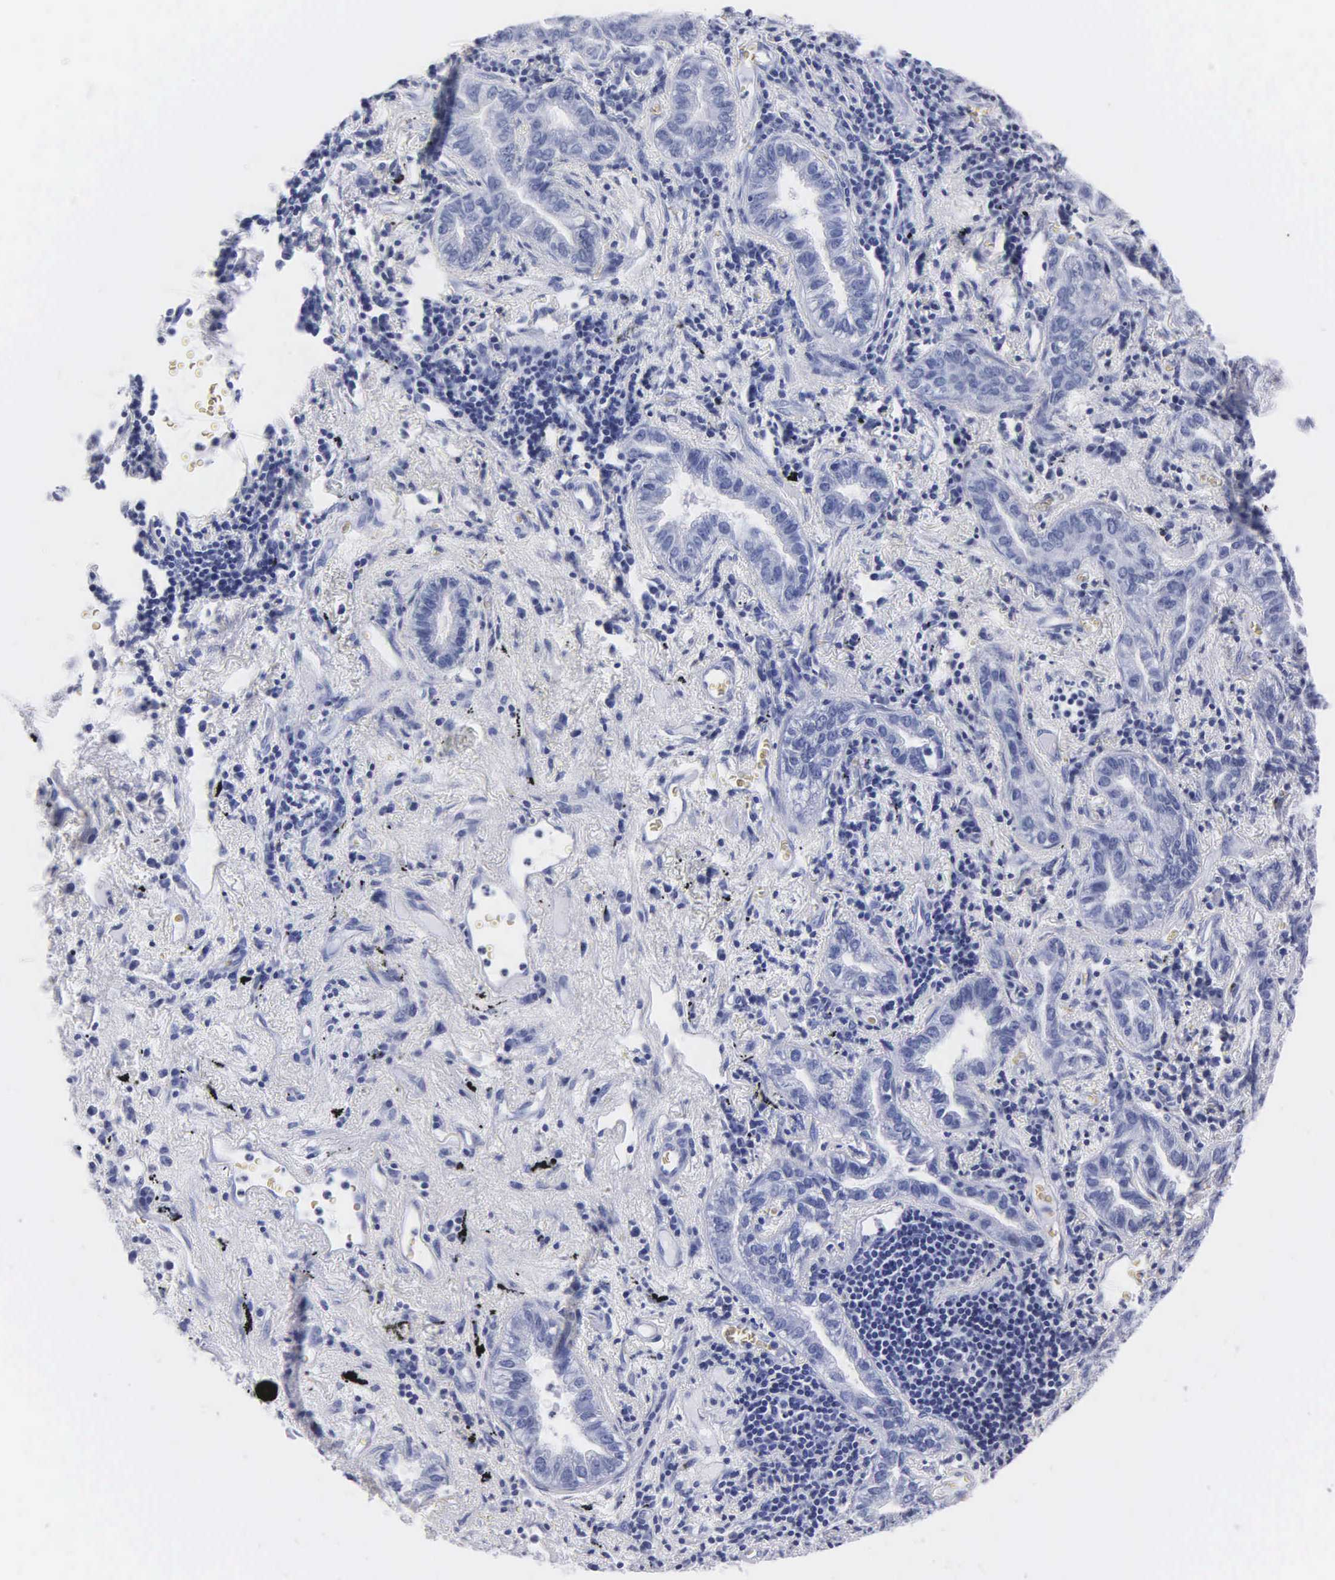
{"staining": {"intensity": "negative", "quantity": "none", "location": "none"}, "tissue": "lung cancer", "cell_type": "Tumor cells", "image_type": "cancer", "snomed": [{"axis": "morphology", "description": "Adenocarcinoma, NOS"}, {"axis": "topography", "description": "Lung"}], "caption": "An immunohistochemistry micrograph of lung cancer (adenocarcinoma) is shown. There is no staining in tumor cells of lung cancer (adenocarcinoma).", "gene": "MB", "patient": {"sex": "female", "age": 50}}